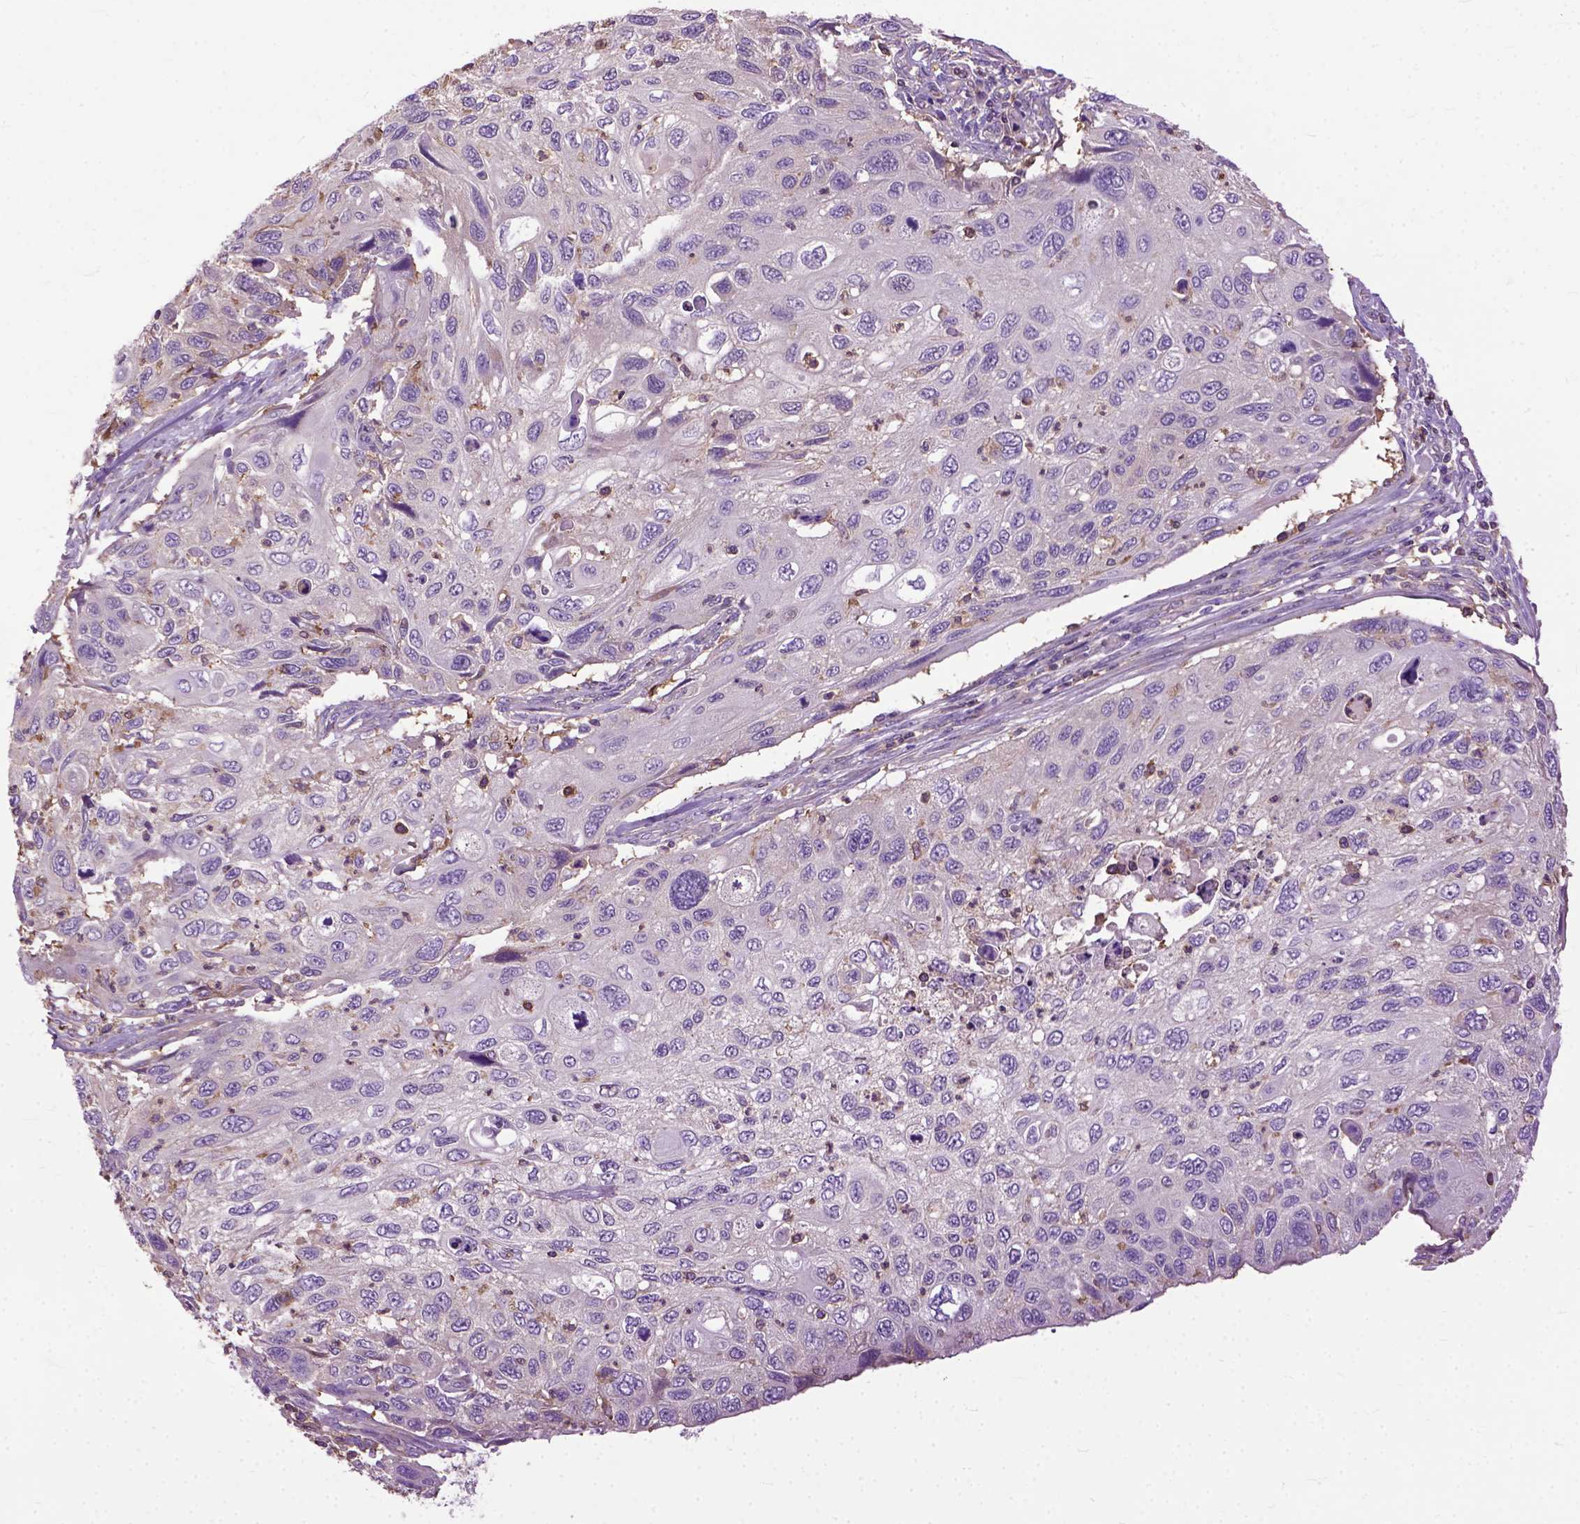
{"staining": {"intensity": "negative", "quantity": "none", "location": "none"}, "tissue": "cervical cancer", "cell_type": "Tumor cells", "image_type": "cancer", "snomed": [{"axis": "morphology", "description": "Squamous cell carcinoma, NOS"}, {"axis": "topography", "description": "Cervix"}], "caption": "This is a histopathology image of IHC staining of cervical cancer, which shows no staining in tumor cells. (Brightfield microscopy of DAB (3,3'-diaminobenzidine) immunohistochemistry at high magnification).", "gene": "NAMPT", "patient": {"sex": "female", "age": 70}}